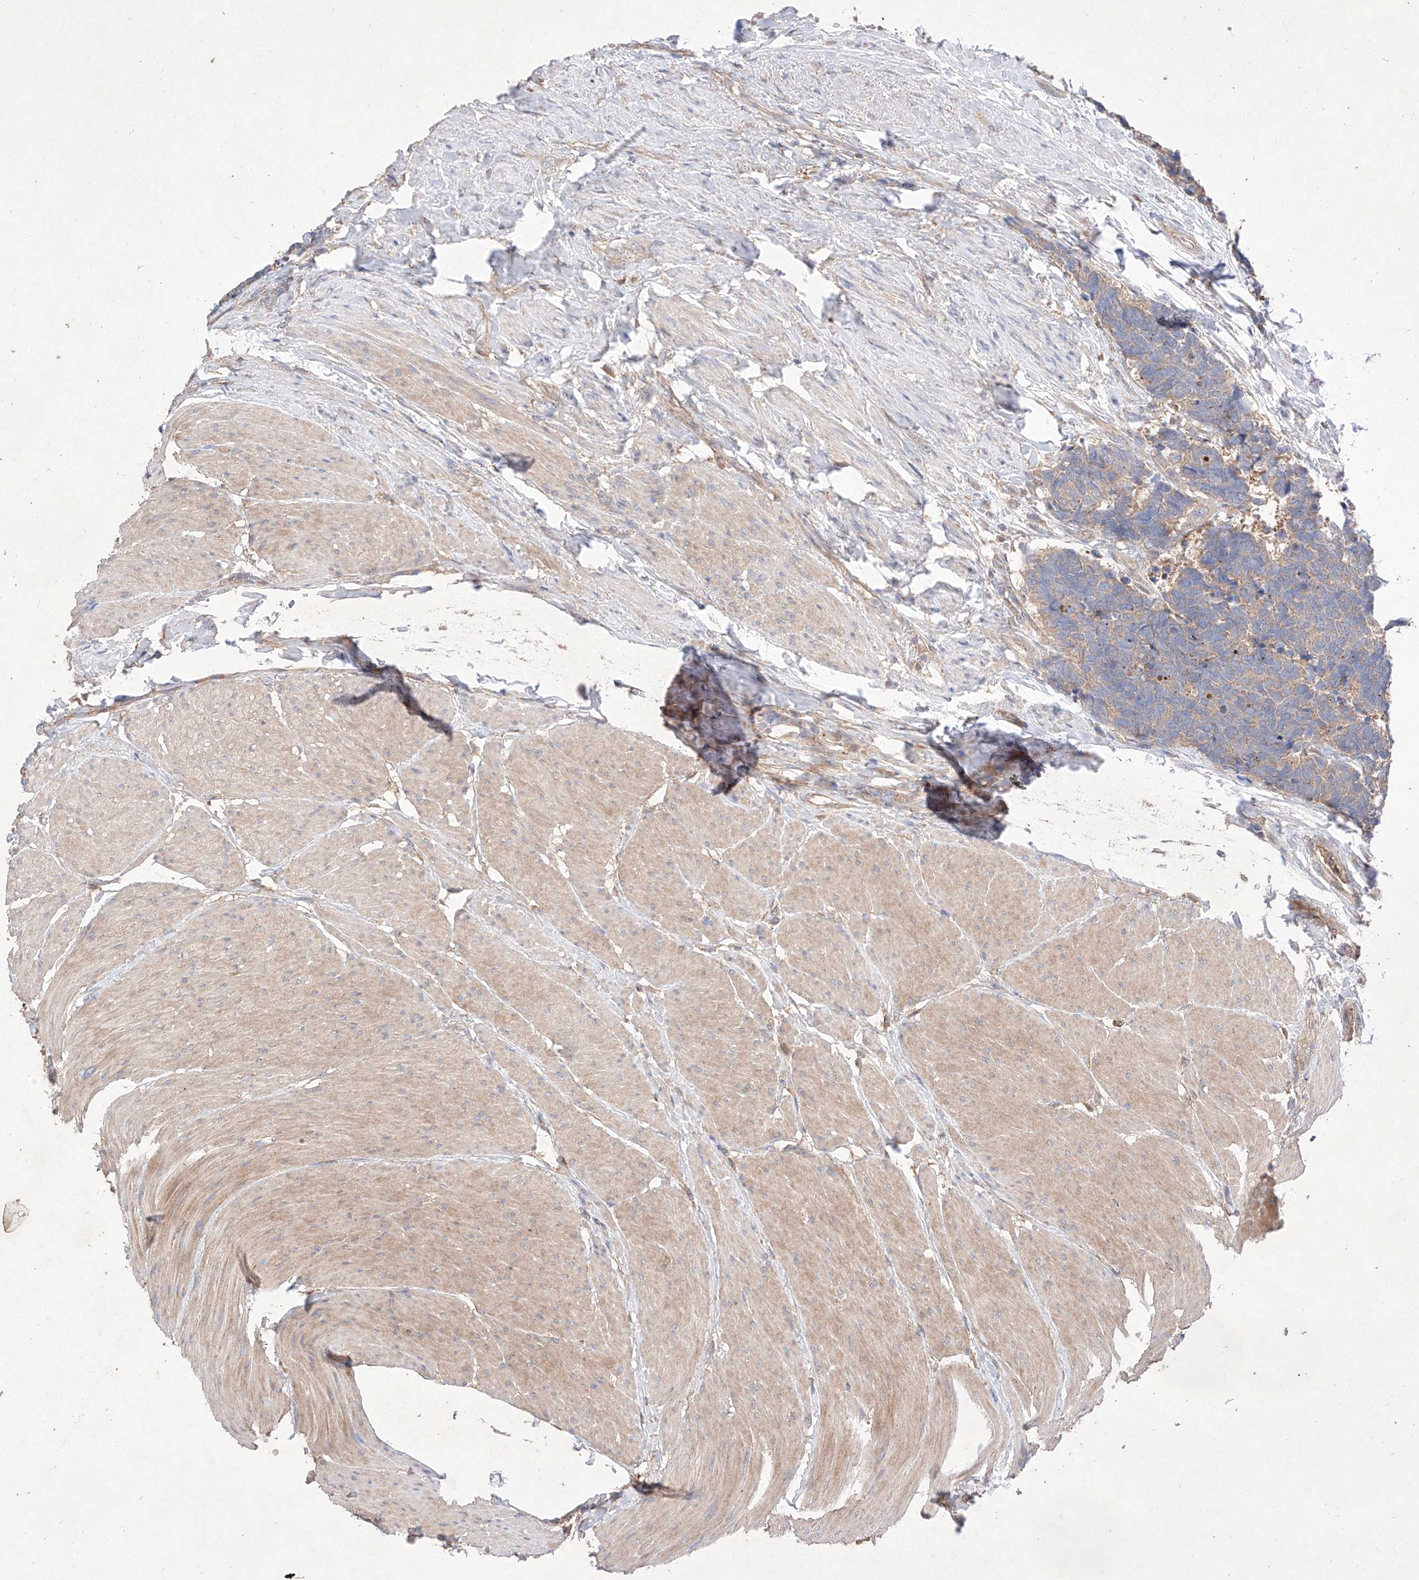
{"staining": {"intensity": "negative", "quantity": "none", "location": "none"}, "tissue": "carcinoid", "cell_type": "Tumor cells", "image_type": "cancer", "snomed": [{"axis": "morphology", "description": "Carcinoma, NOS"}, {"axis": "morphology", "description": "Carcinoid, malignant, NOS"}, {"axis": "topography", "description": "Urinary bladder"}], "caption": "Immunohistochemistry micrograph of neoplastic tissue: human carcinoma stained with DAB demonstrates no significant protein staining in tumor cells.", "gene": "C6orf62", "patient": {"sex": "male", "age": 57}}